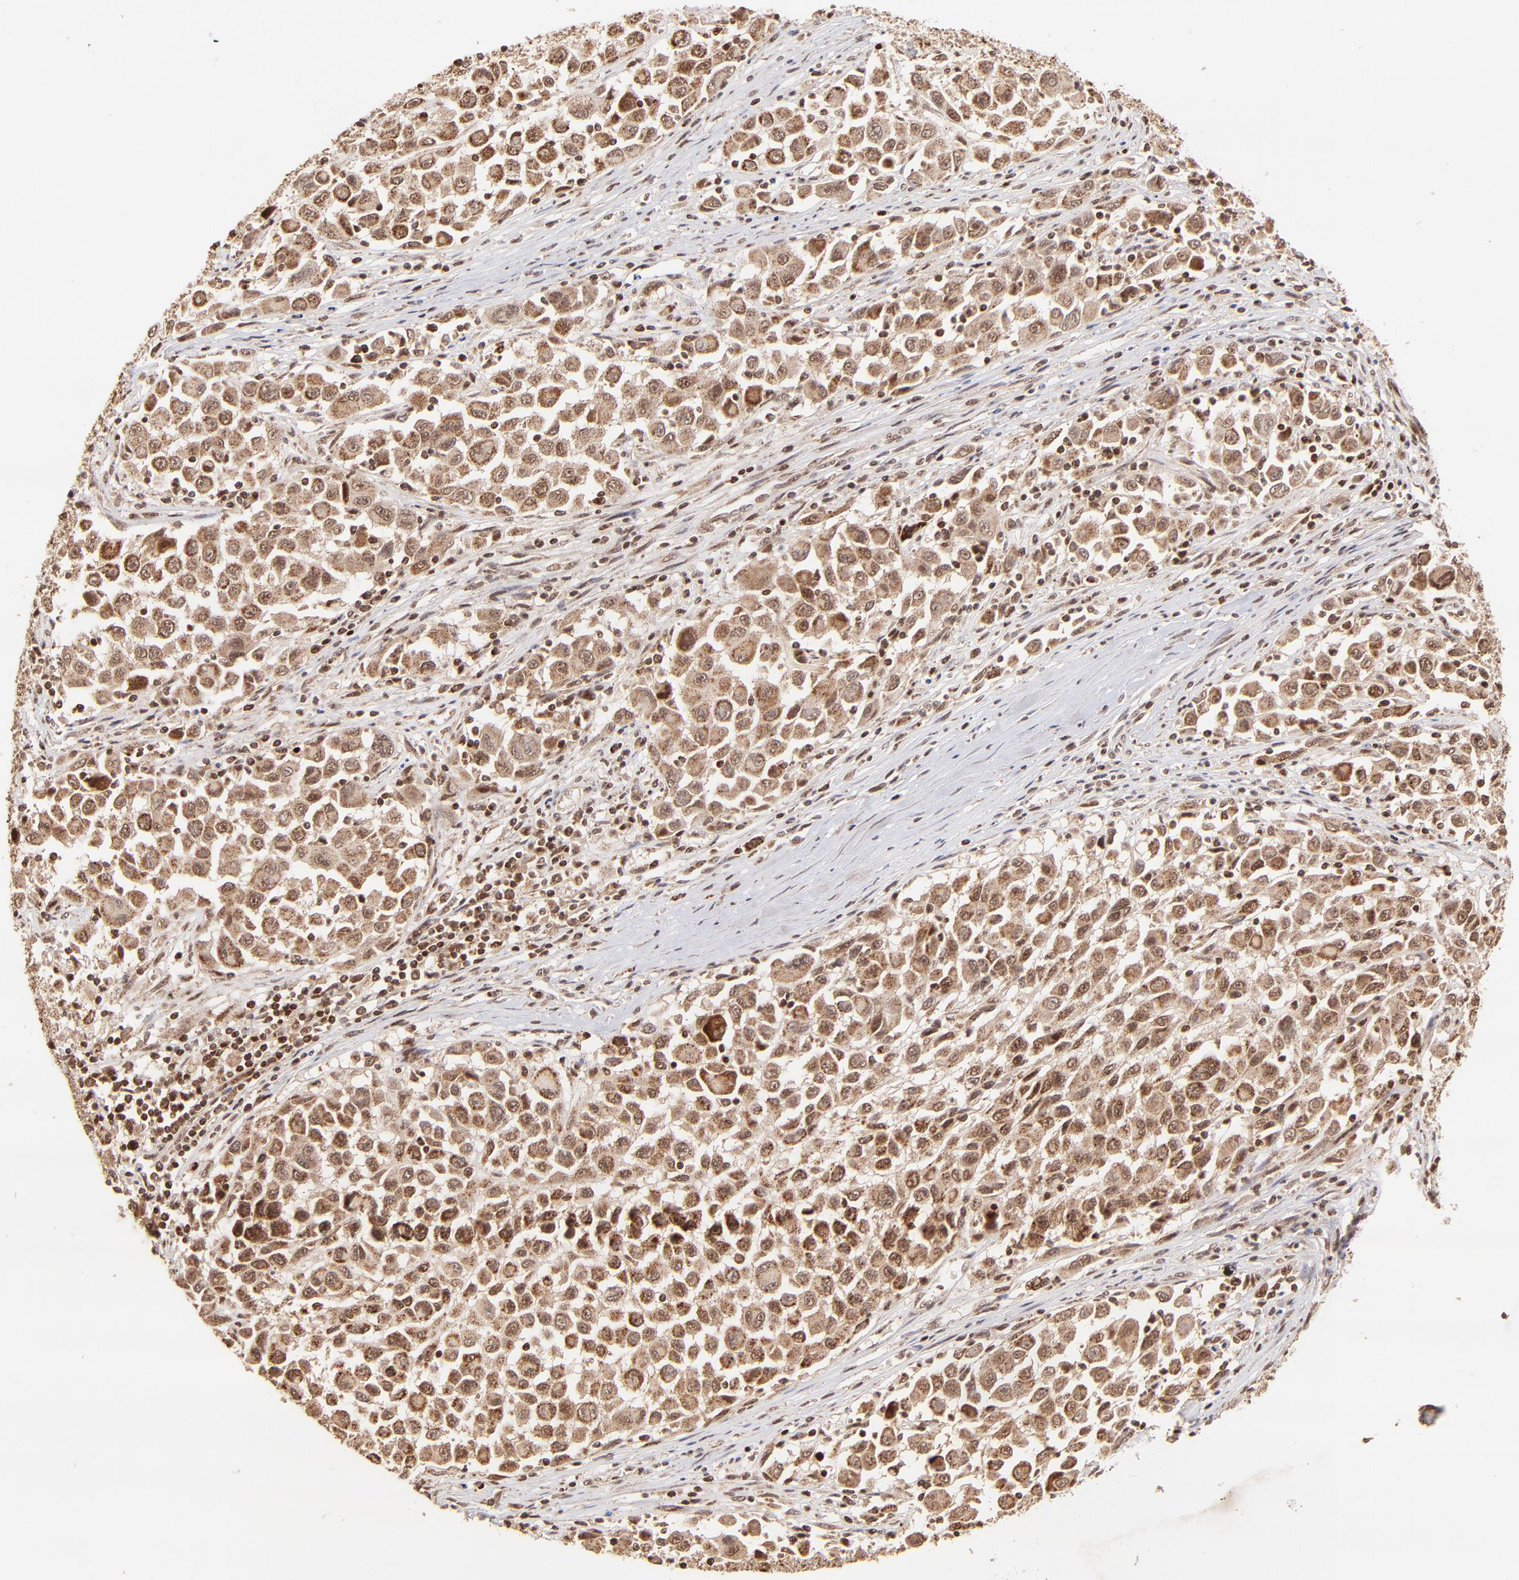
{"staining": {"intensity": "moderate", "quantity": ">75%", "location": "cytoplasmic/membranous"}, "tissue": "melanoma", "cell_type": "Tumor cells", "image_type": "cancer", "snomed": [{"axis": "morphology", "description": "Malignant melanoma, Metastatic site"}, {"axis": "topography", "description": "Lymph node"}], "caption": "Immunohistochemical staining of human malignant melanoma (metastatic site) reveals medium levels of moderate cytoplasmic/membranous protein staining in about >75% of tumor cells. The protein of interest is stained brown, and the nuclei are stained in blue (DAB IHC with brightfield microscopy, high magnification).", "gene": "MED15", "patient": {"sex": "male", "age": 61}}